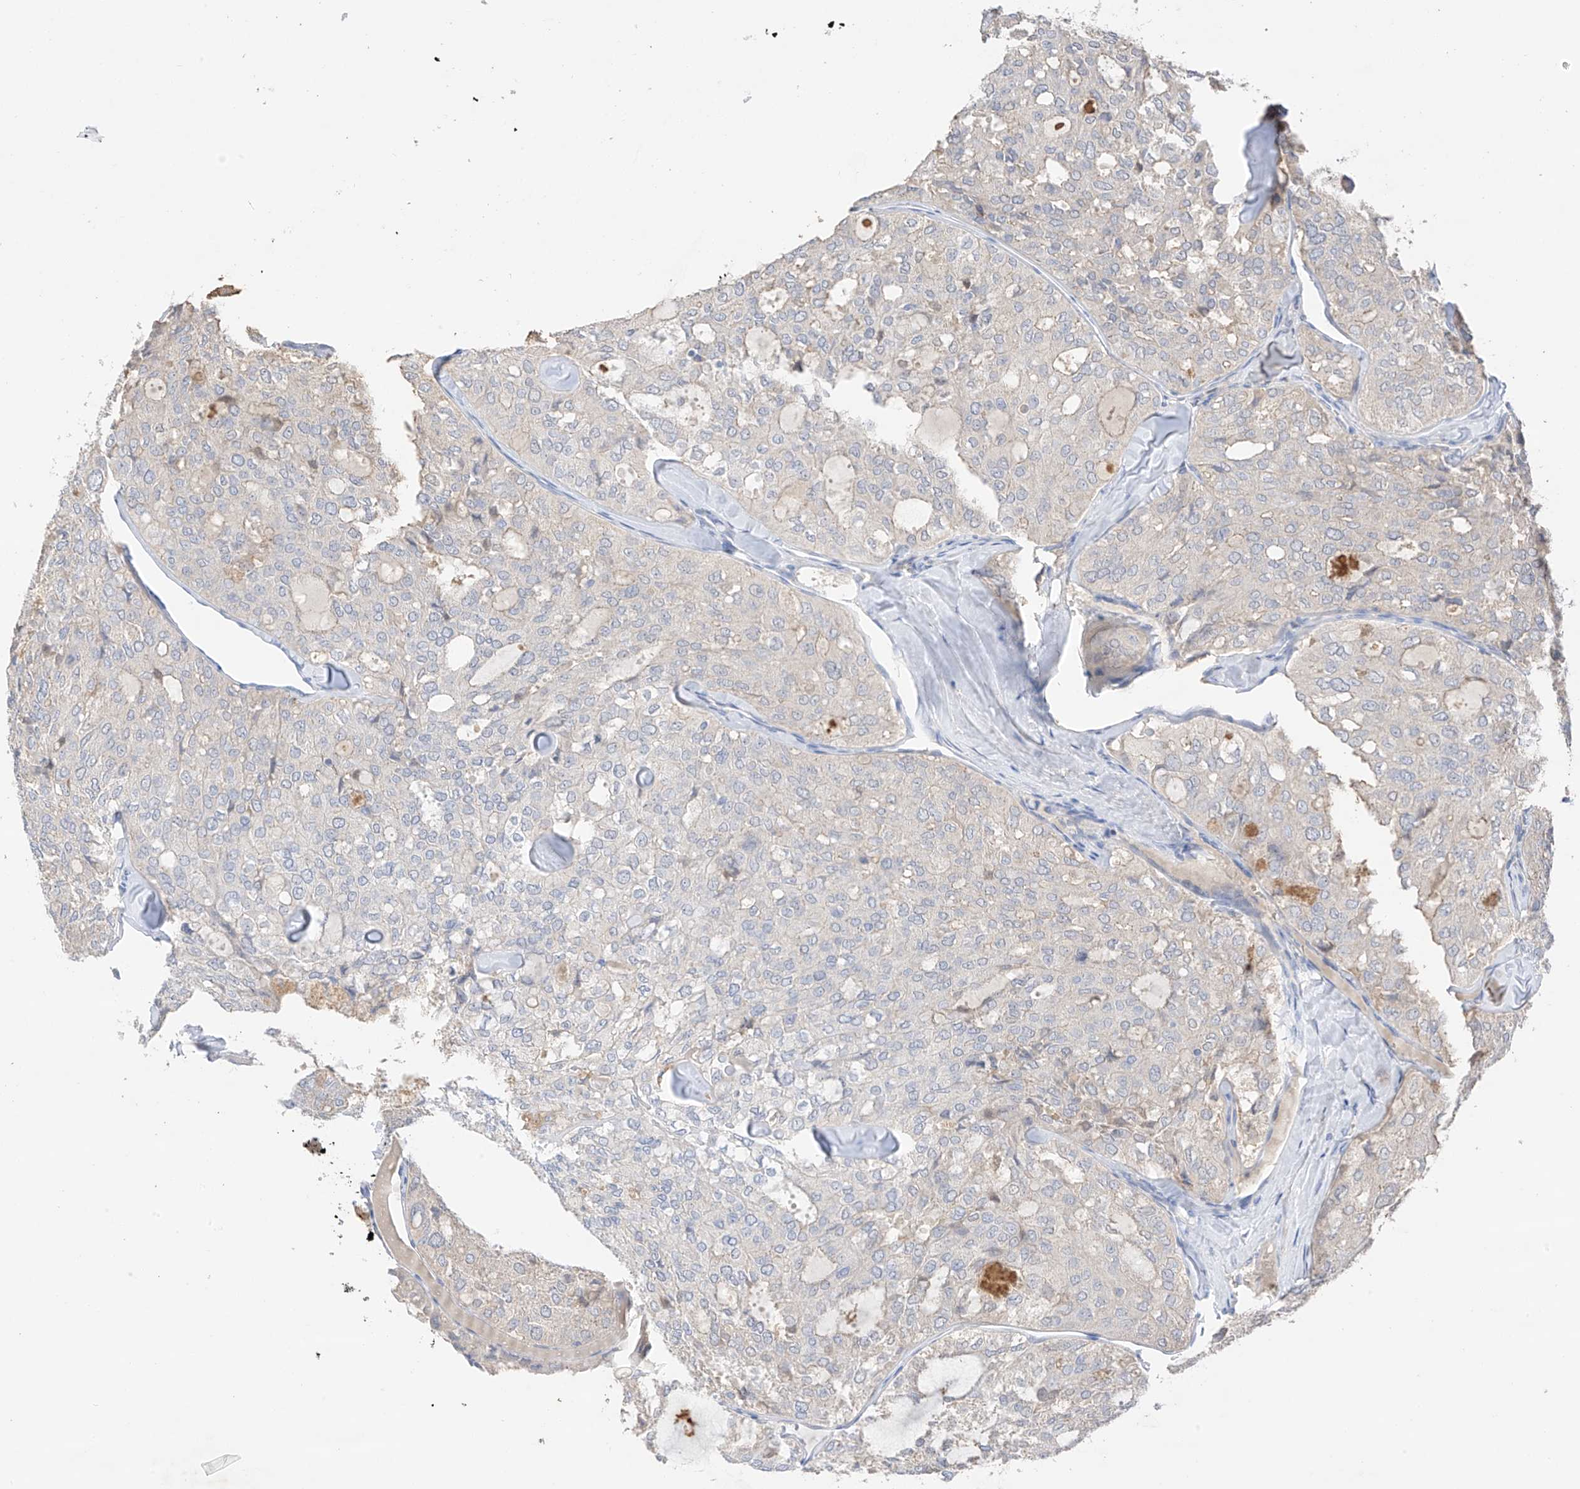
{"staining": {"intensity": "negative", "quantity": "none", "location": "none"}, "tissue": "thyroid cancer", "cell_type": "Tumor cells", "image_type": "cancer", "snomed": [{"axis": "morphology", "description": "Follicular adenoma carcinoma, NOS"}, {"axis": "topography", "description": "Thyroid gland"}], "caption": "DAB (3,3'-diaminobenzidine) immunohistochemical staining of human thyroid cancer (follicular adenoma carcinoma) displays no significant staining in tumor cells.", "gene": "CAPN13", "patient": {"sex": "male", "age": 75}}